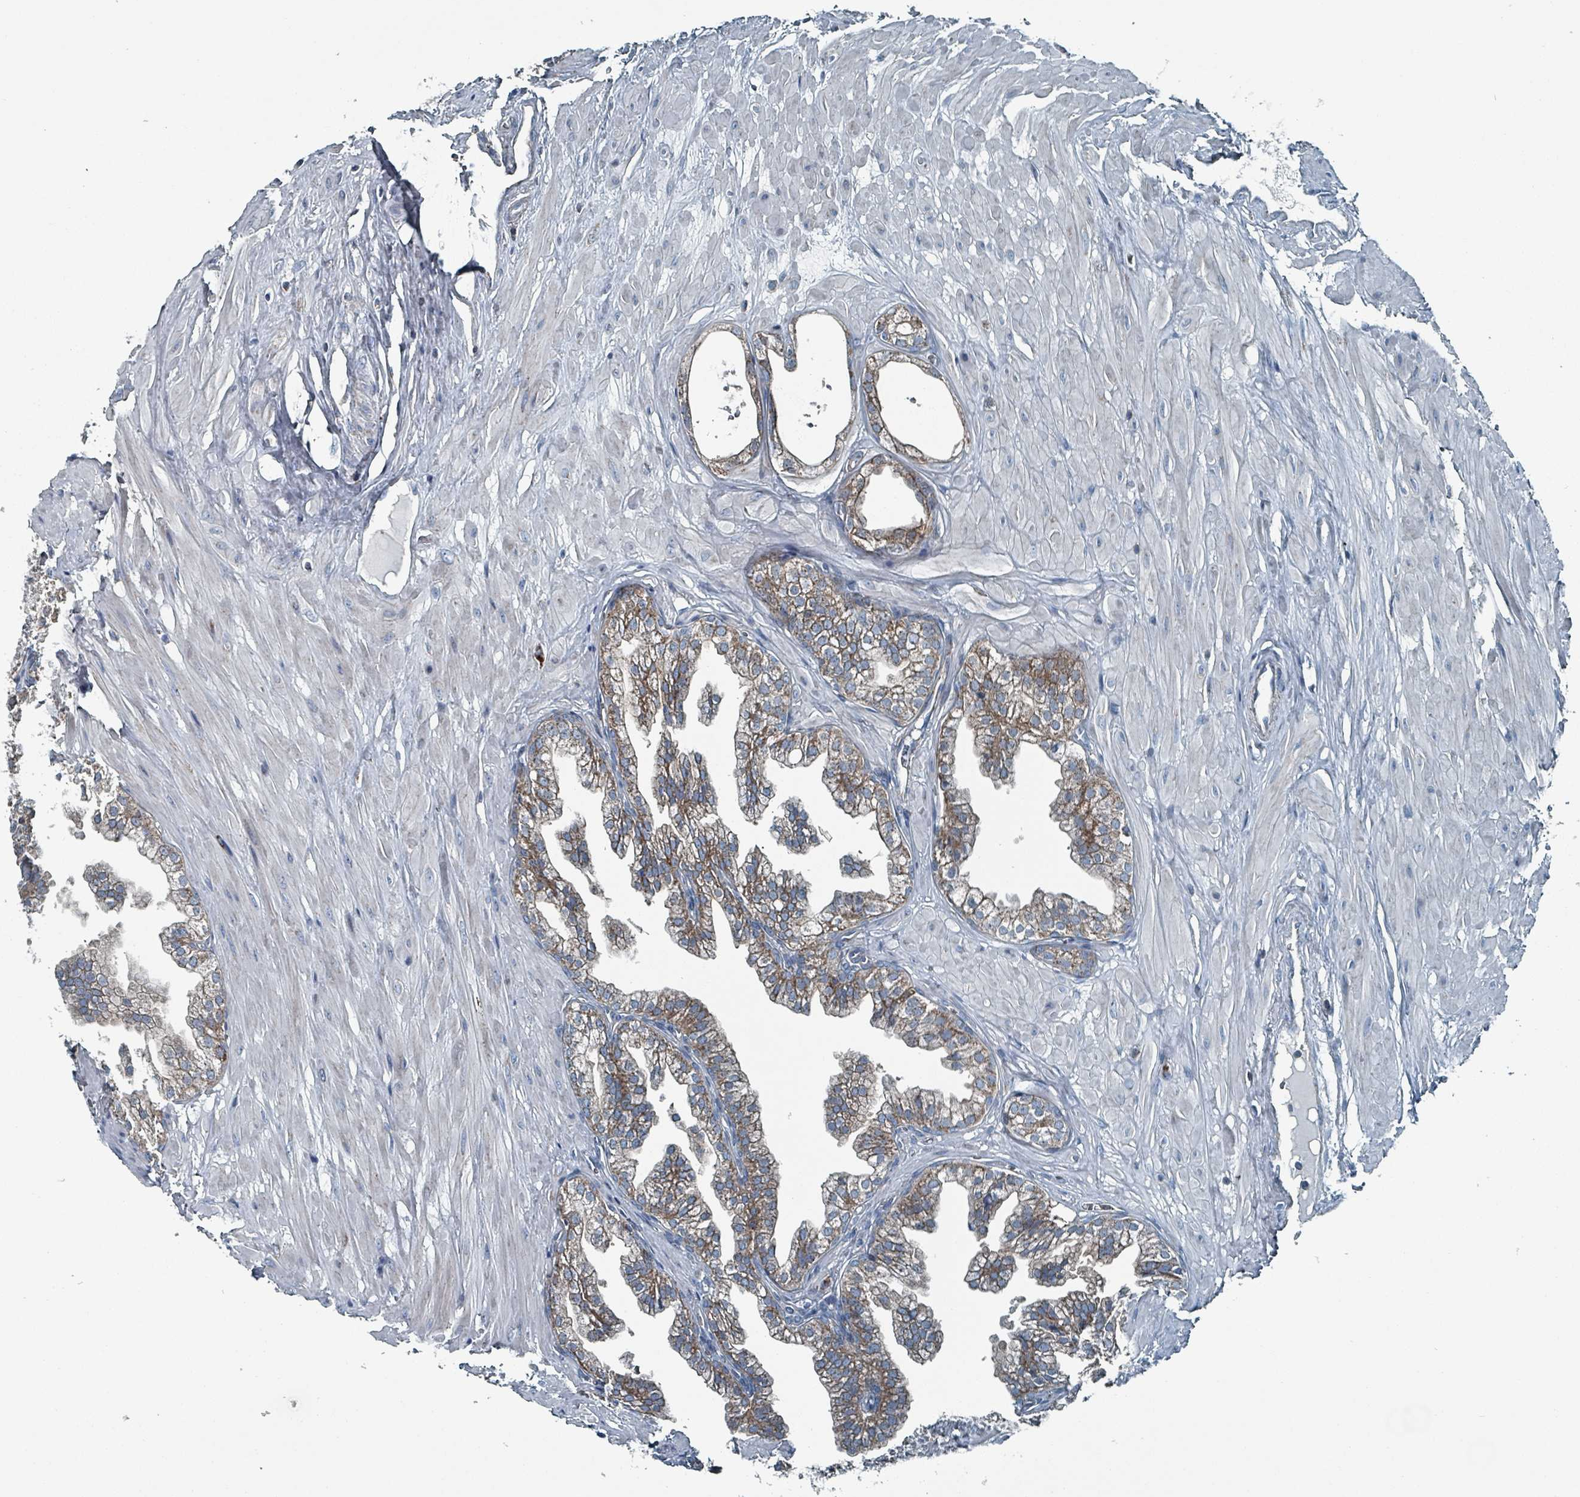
{"staining": {"intensity": "moderate", "quantity": ">75%", "location": "cytoplasmic/membranous"}, "tissue": "prostate", "cell_type": "Glandular cells", "image_type": "normal", "snomed": [{"axis": "morphology", "description": "Normal tissue, NOS"}, {"axis": "topography", "description": "Prostate"}, {"axis": "topography", "description": "Peripheral nerve tissue"}], "caption": "This is a histology image of immunohistochemistry (IHC) staining of unremarkable prostate, which shows moderate positivity in the cytoplasmic/membranous of glandular cells.", "gene": "ABHD18", "patient": {"sex": "male", "age": 55}}